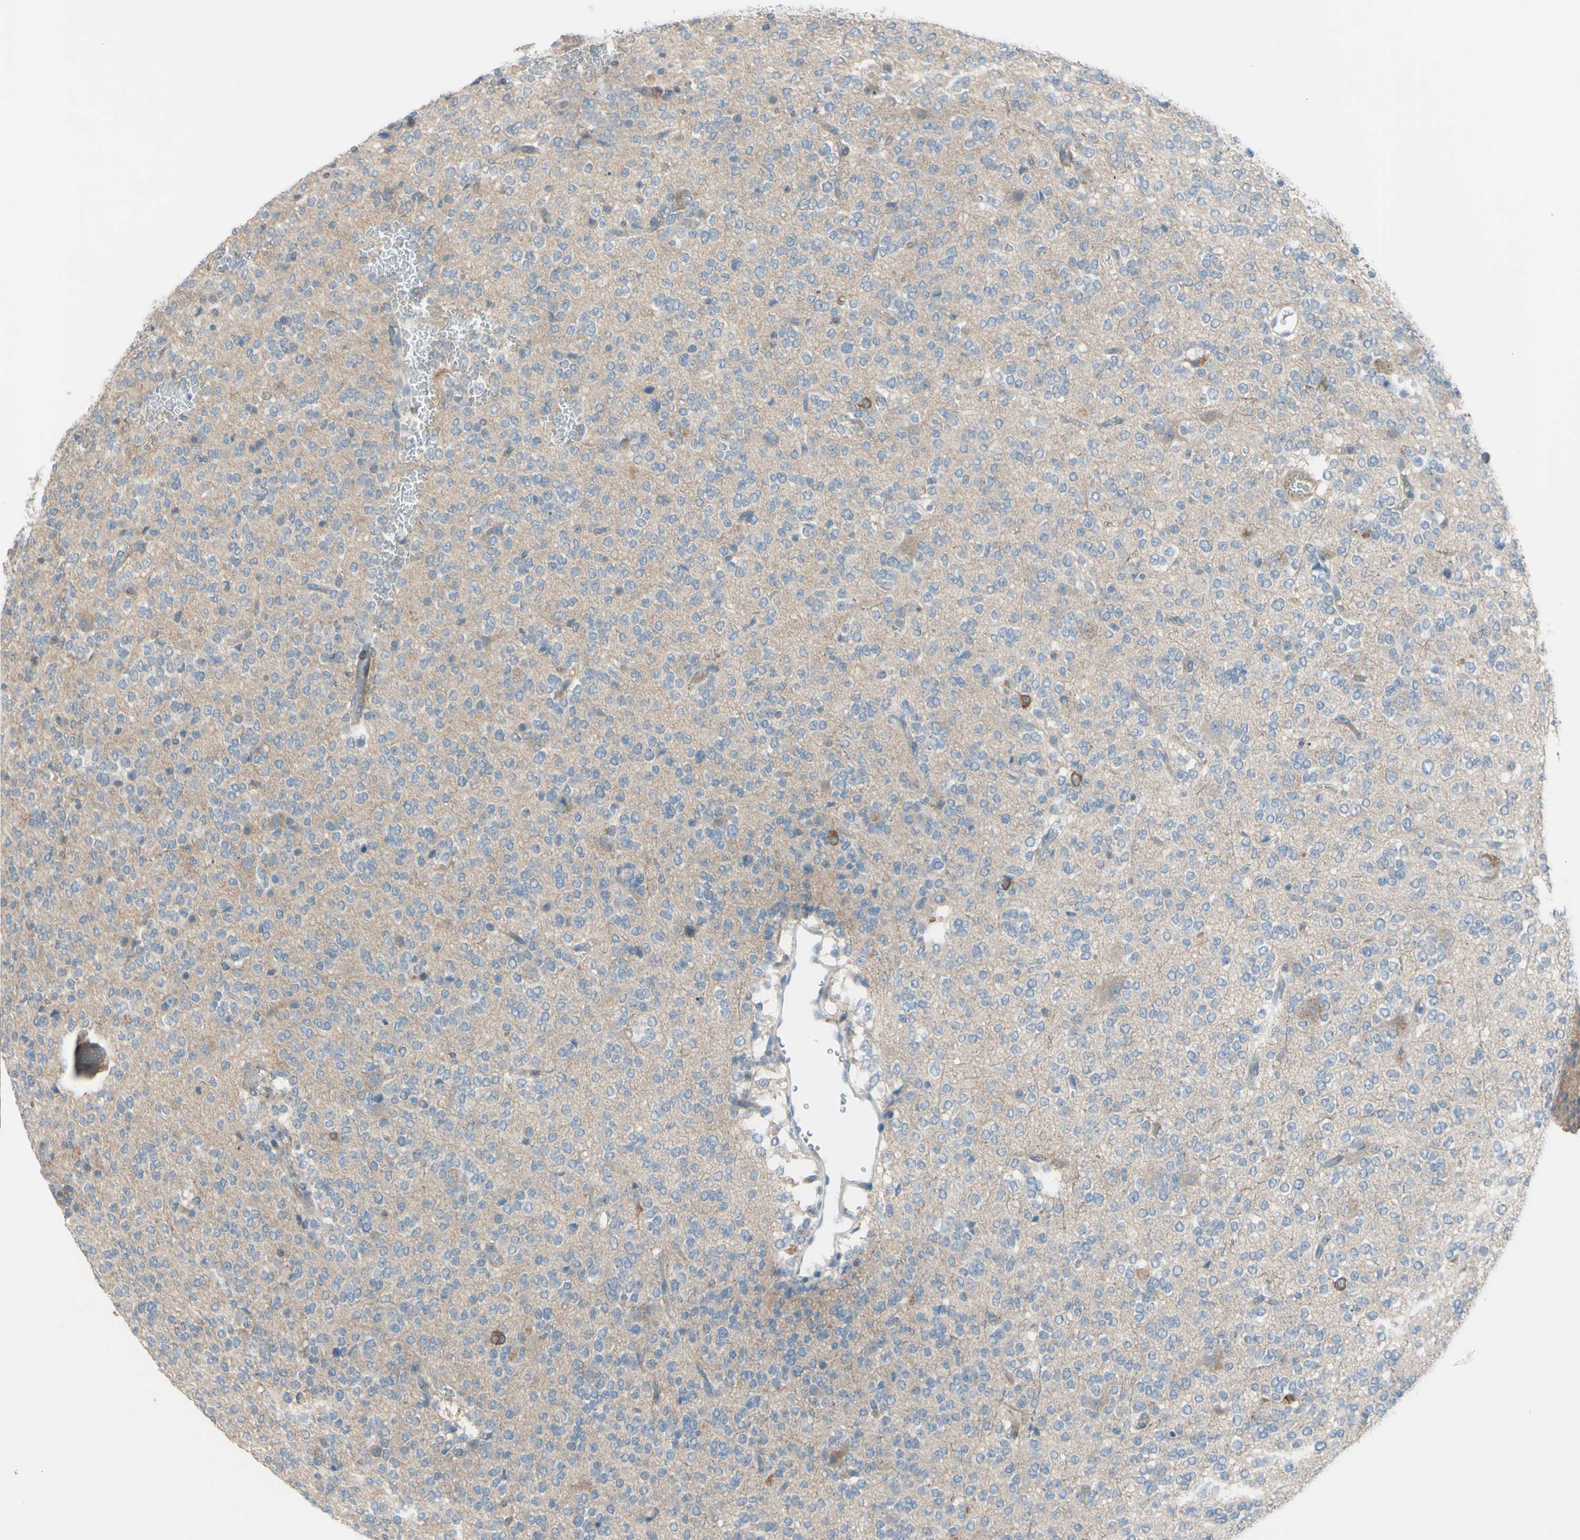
{"staining": {"intensity": "moderate", "quantity": "<25%", "location": "cytoplasmic/membranous"}, "tissue": "glioma", "cell_type": "Tumor cells", "image_type": "cancer", "snomed": [{"axis": "morphology", "description": "Glioma, malignant, Low grade"}, {"axis": "topography", "description": "Brain"}], "caption": "IHC of human glioma demonstrates low levels of moderate cytoplasmic/membranous expression in about <25% of tumor cells.", "gene": "AFP", "patient": {"sex": "male", "age": 38}}